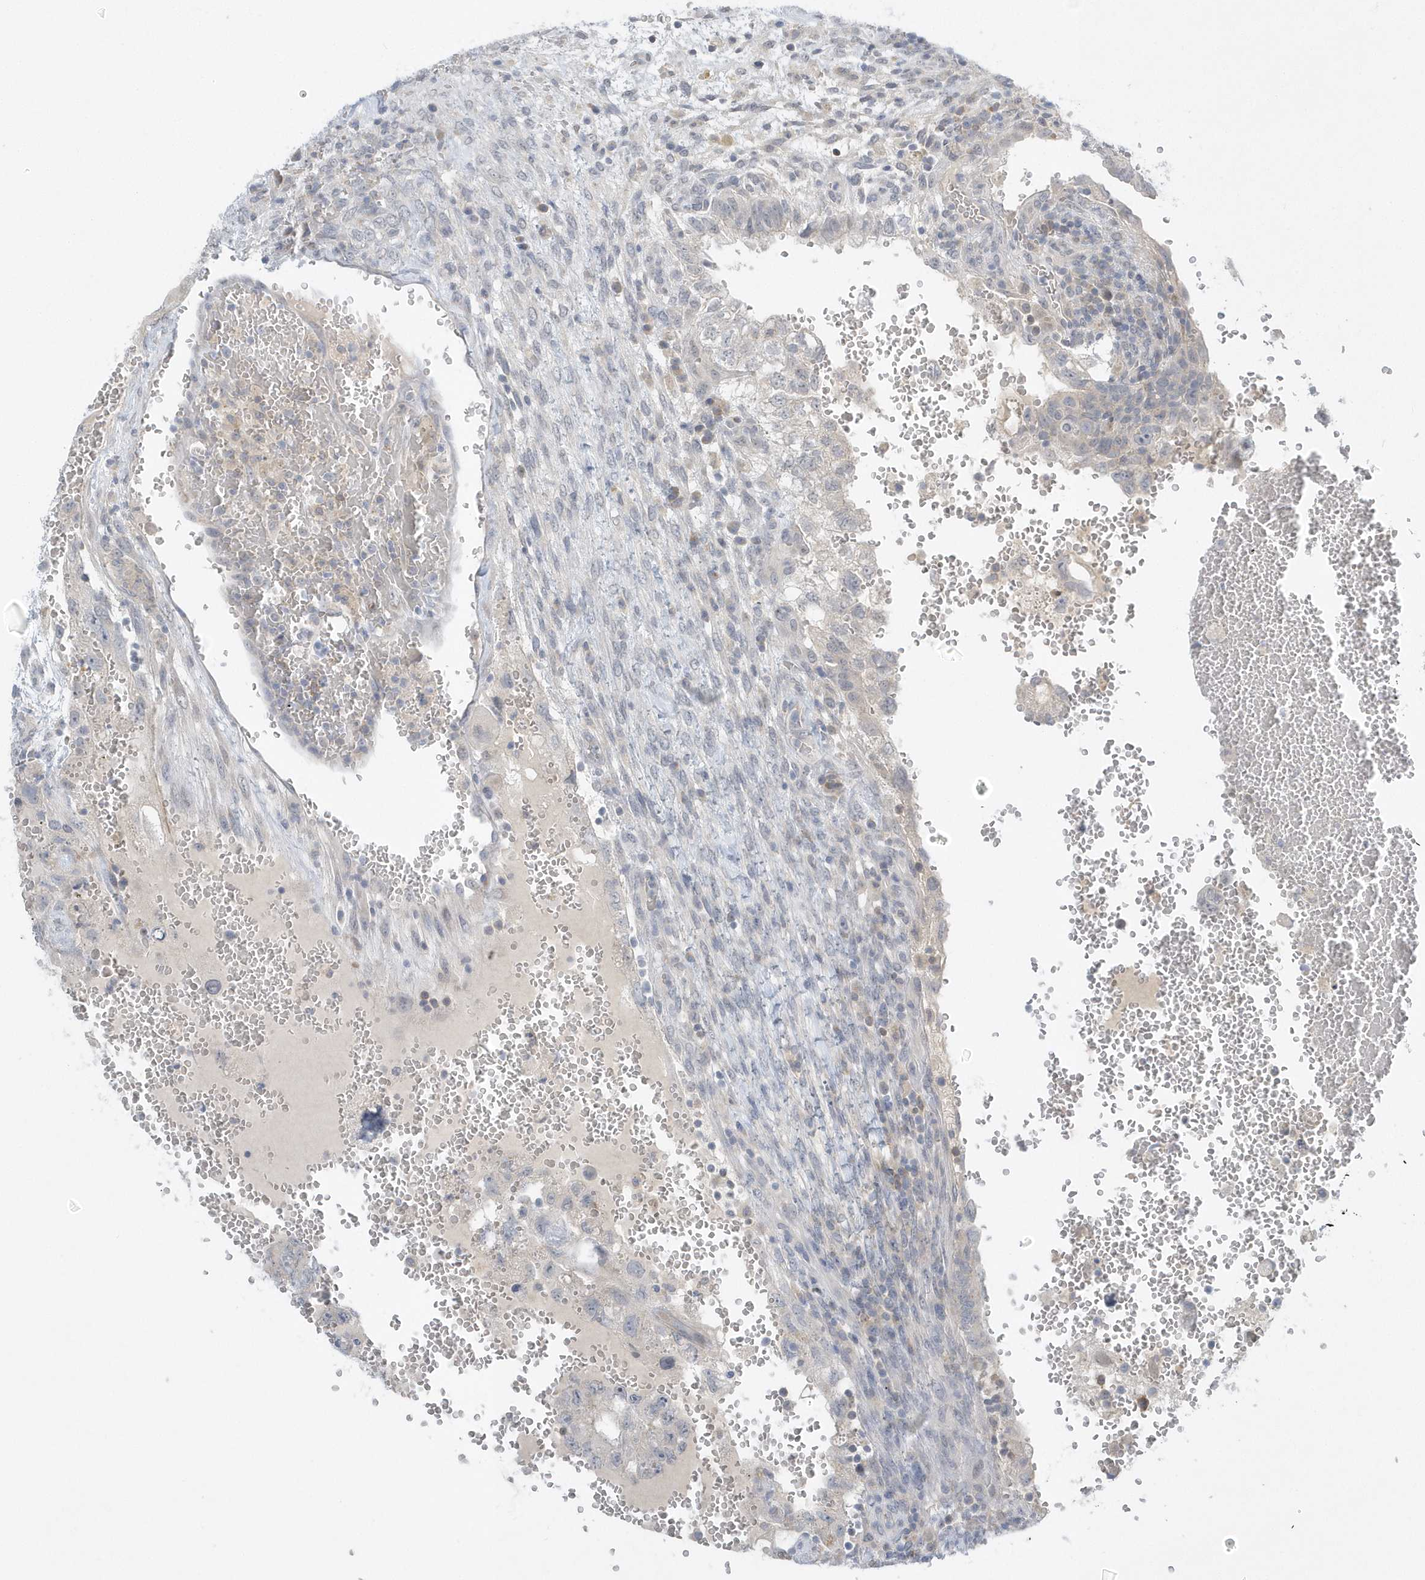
{"staining": {"intensity": "negative", "quantity": "none", "location": "none"}, "tissue": "testis cancer", "cell_type": "Tumor cells", "image_type": "cancer", "snomed": [{"axis": "morphology", "description": "Carcinoma, Embryonal, NOS"}, {"axis": "topography", "description": "Testis"}], "caption": "Tumor cells show no significant positivity in testis embryonal carcinoma. Brightfield microscopy of IHC stained with DAB (3,3'-diaminobenzidine) (brown) and hematoxylin (blue), captured at high magnification.", "gene": "ZC3H12D", "patient": {"sex": "male", "age": 36}}